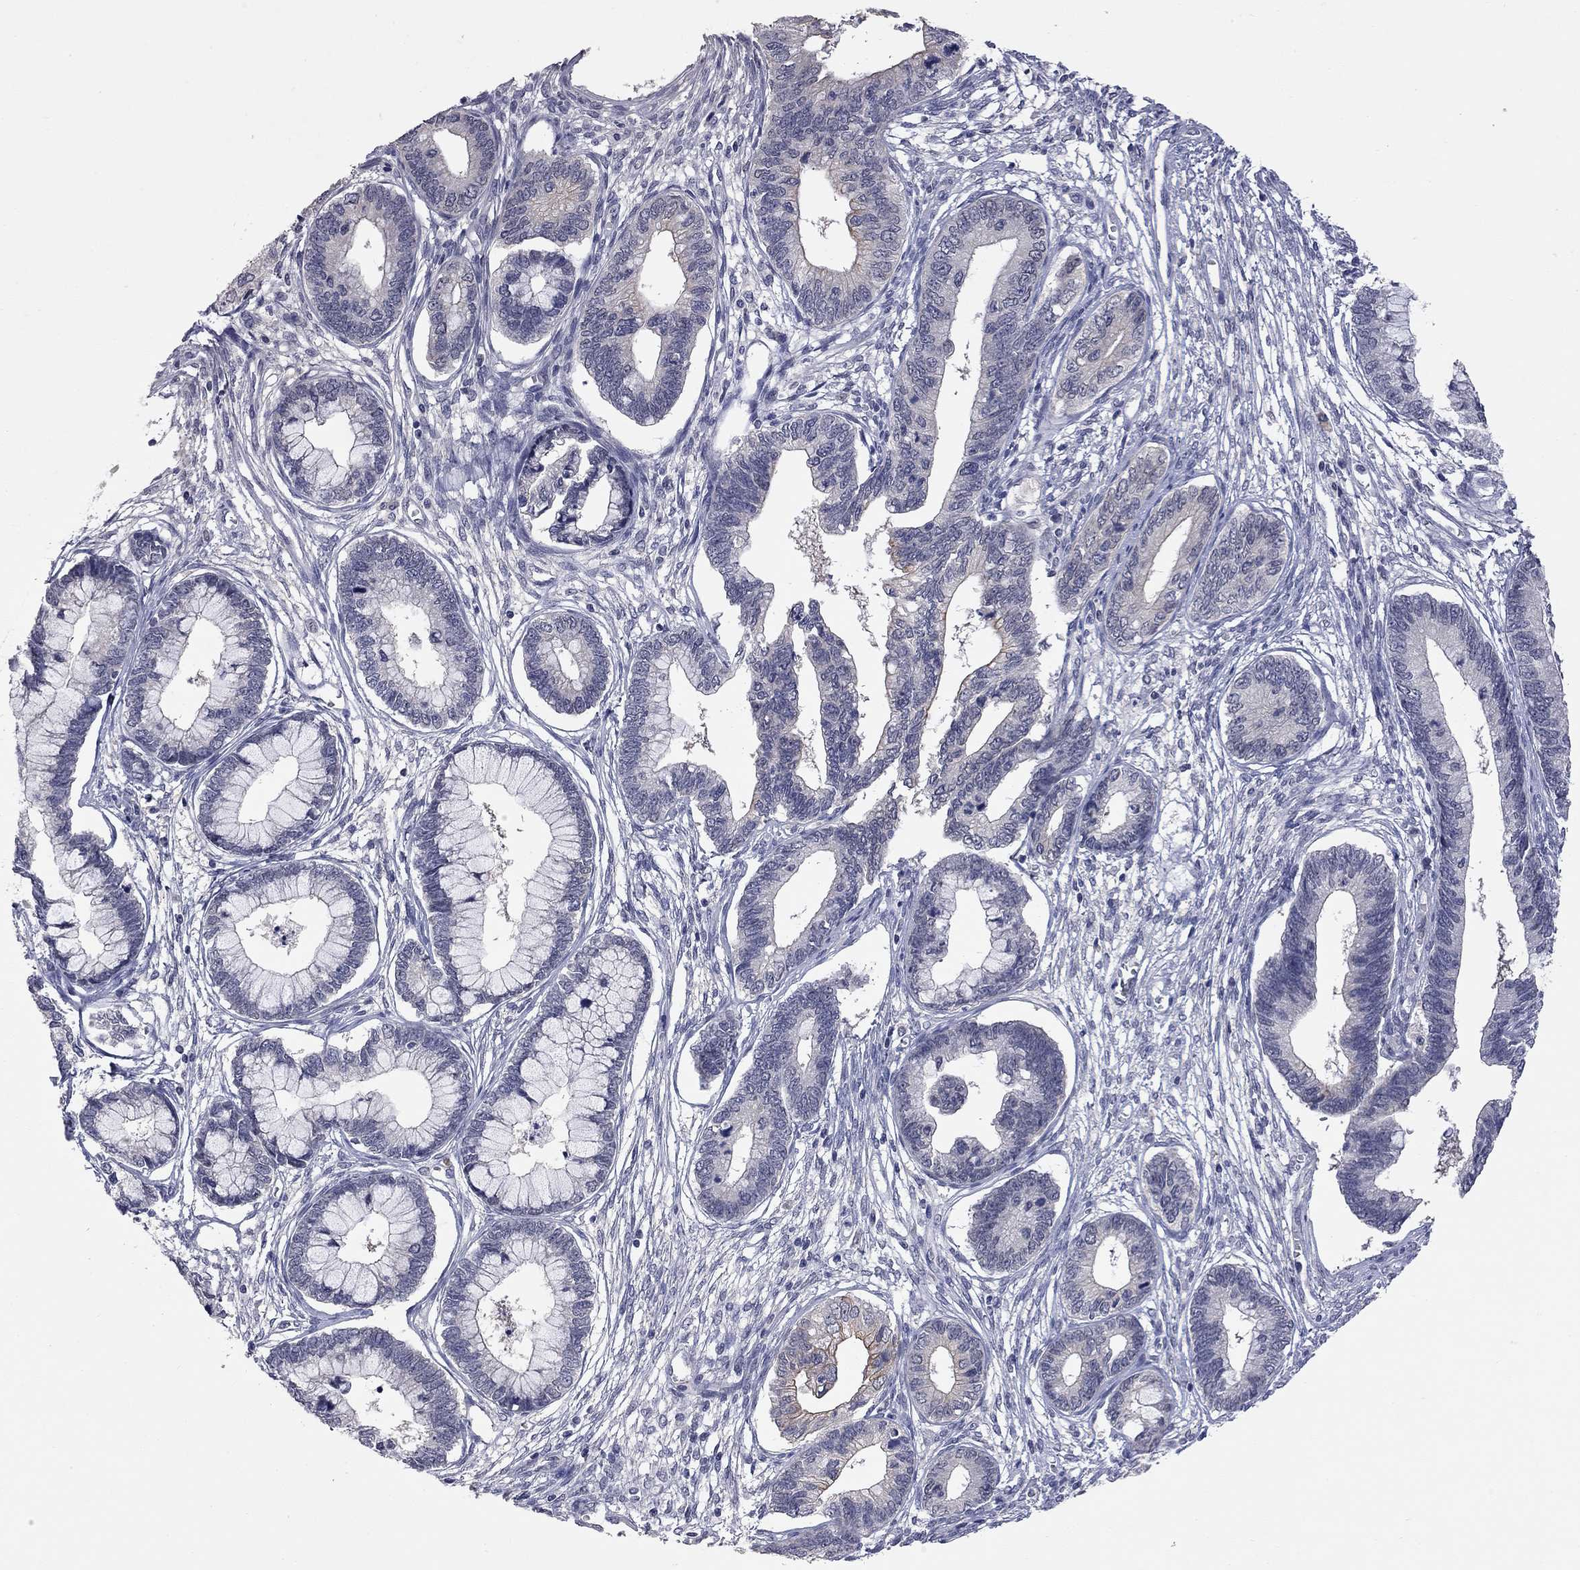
{"staining": {"intensity": "moderate", "quantity": "<25%", "location": "cytoplasmic/membranous"}, "tissue": "cervical cancer", "cell_type": "Tumor cells", "image_type": "cancer", "snomed": [{"axis": "morphology", "description": "Adenocarcinoma, NOS"}, {"axis": "topography", "description": "Cervix"}], "caption": "Cervical adenocarcinoma stained for a protein reveals moderate cytoplasmic/membranous positivity in tumor cells. (DAB IHC with brightfield microscopy, high magnification).", "gene": "FABP12", "patient": {"sex": "female", "age": 44}}